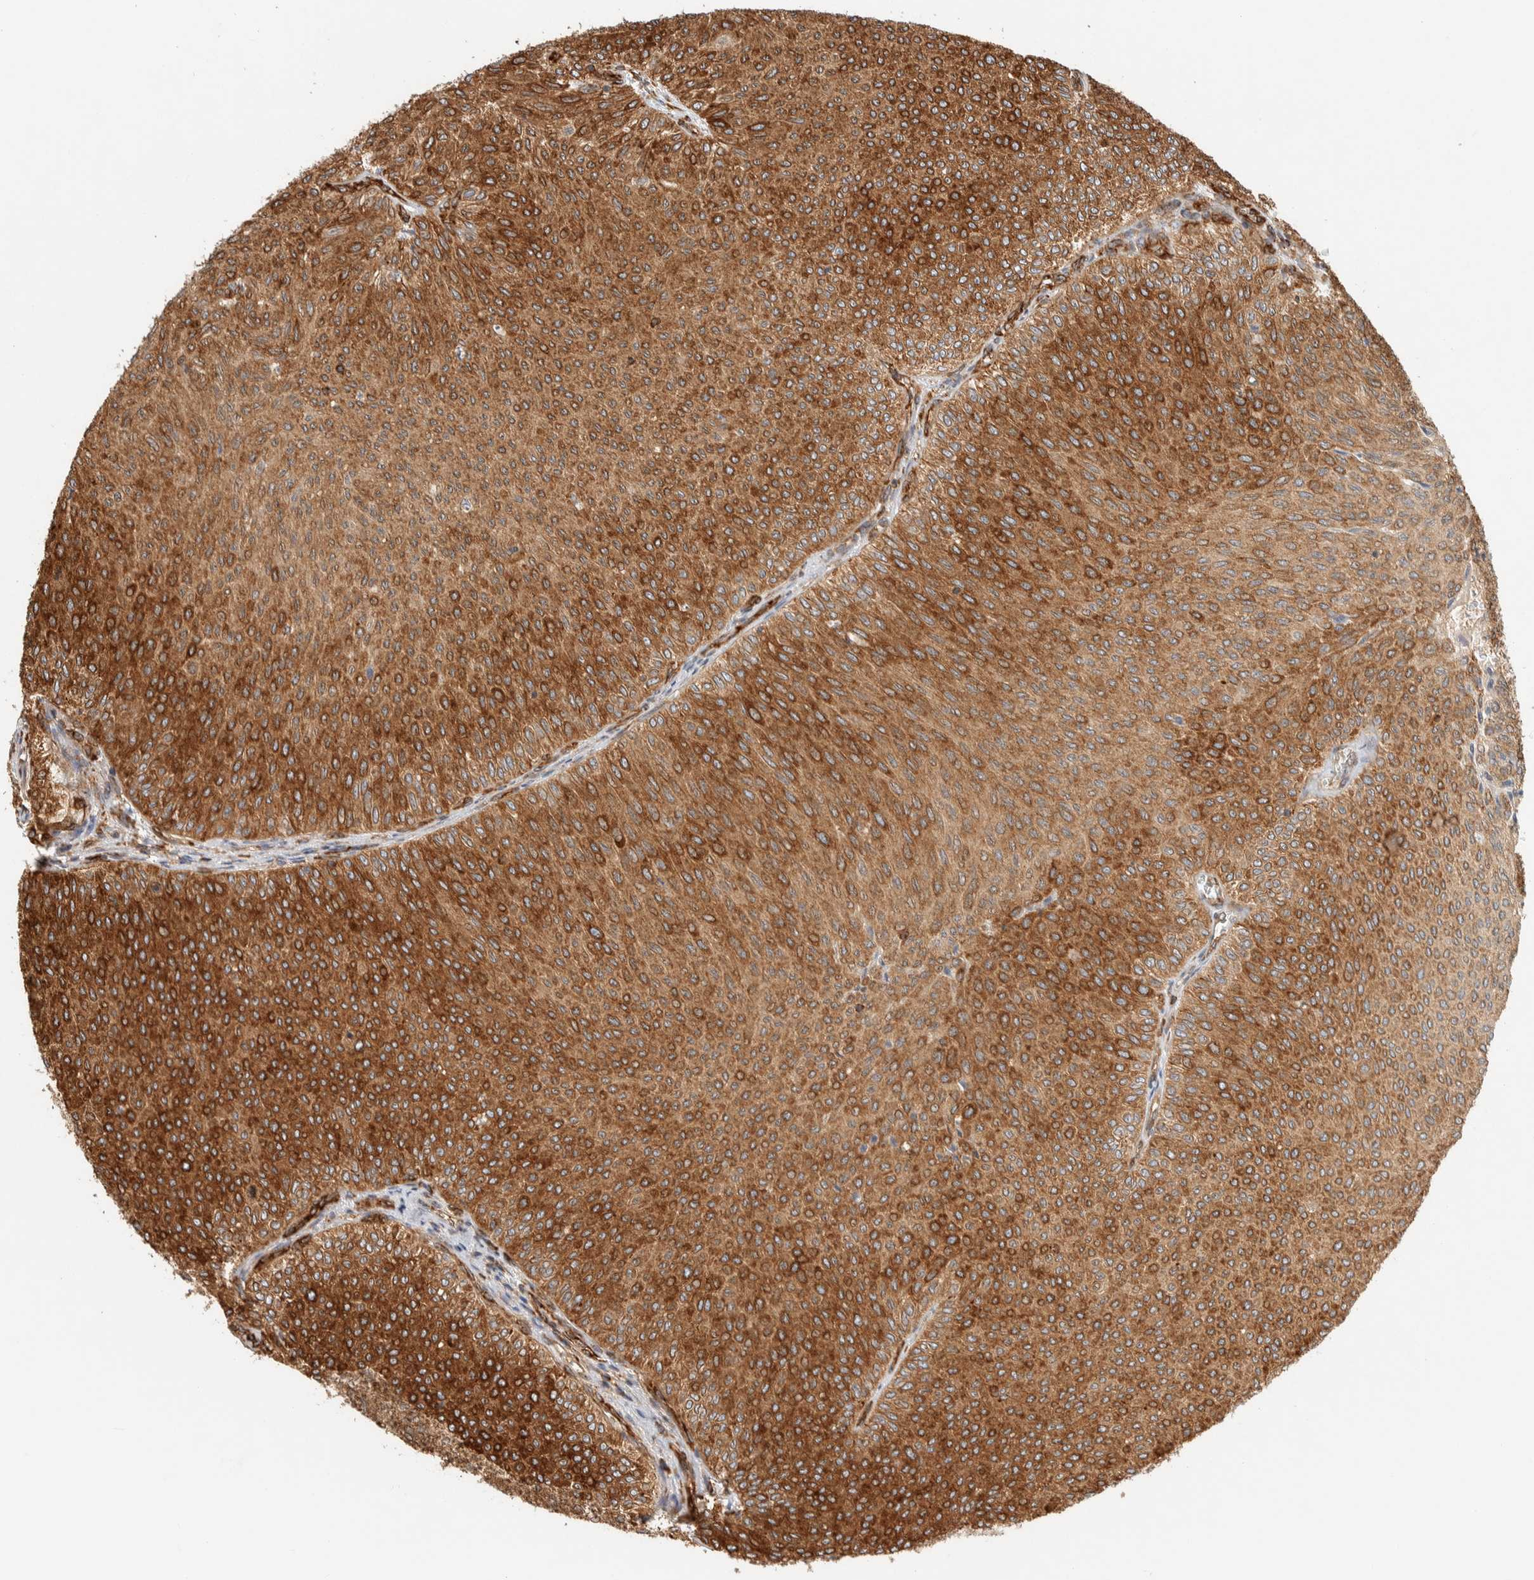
{"staining": {"intensity": "strong", "quantity": ">75%", "location": "cytoplasmic/membranous"}, "tissue": "urothelial cancer", "cell_type": "Tumor cells", "image_type": "cancer", "snomed": [{"axis": "morphology", "description": "Urothelial carcinoma, Low grade"}, {"axis": "topography", "description": "Urinary bladder"}], "caption": "Urothelial carcinoma (low-grade) stained with IHC demonstrates strong cytoplasmic/membranous staining in about >75% of tumor cells.", "gene": "LLGL2", "patient": {"sex": "male", "age": 78}}